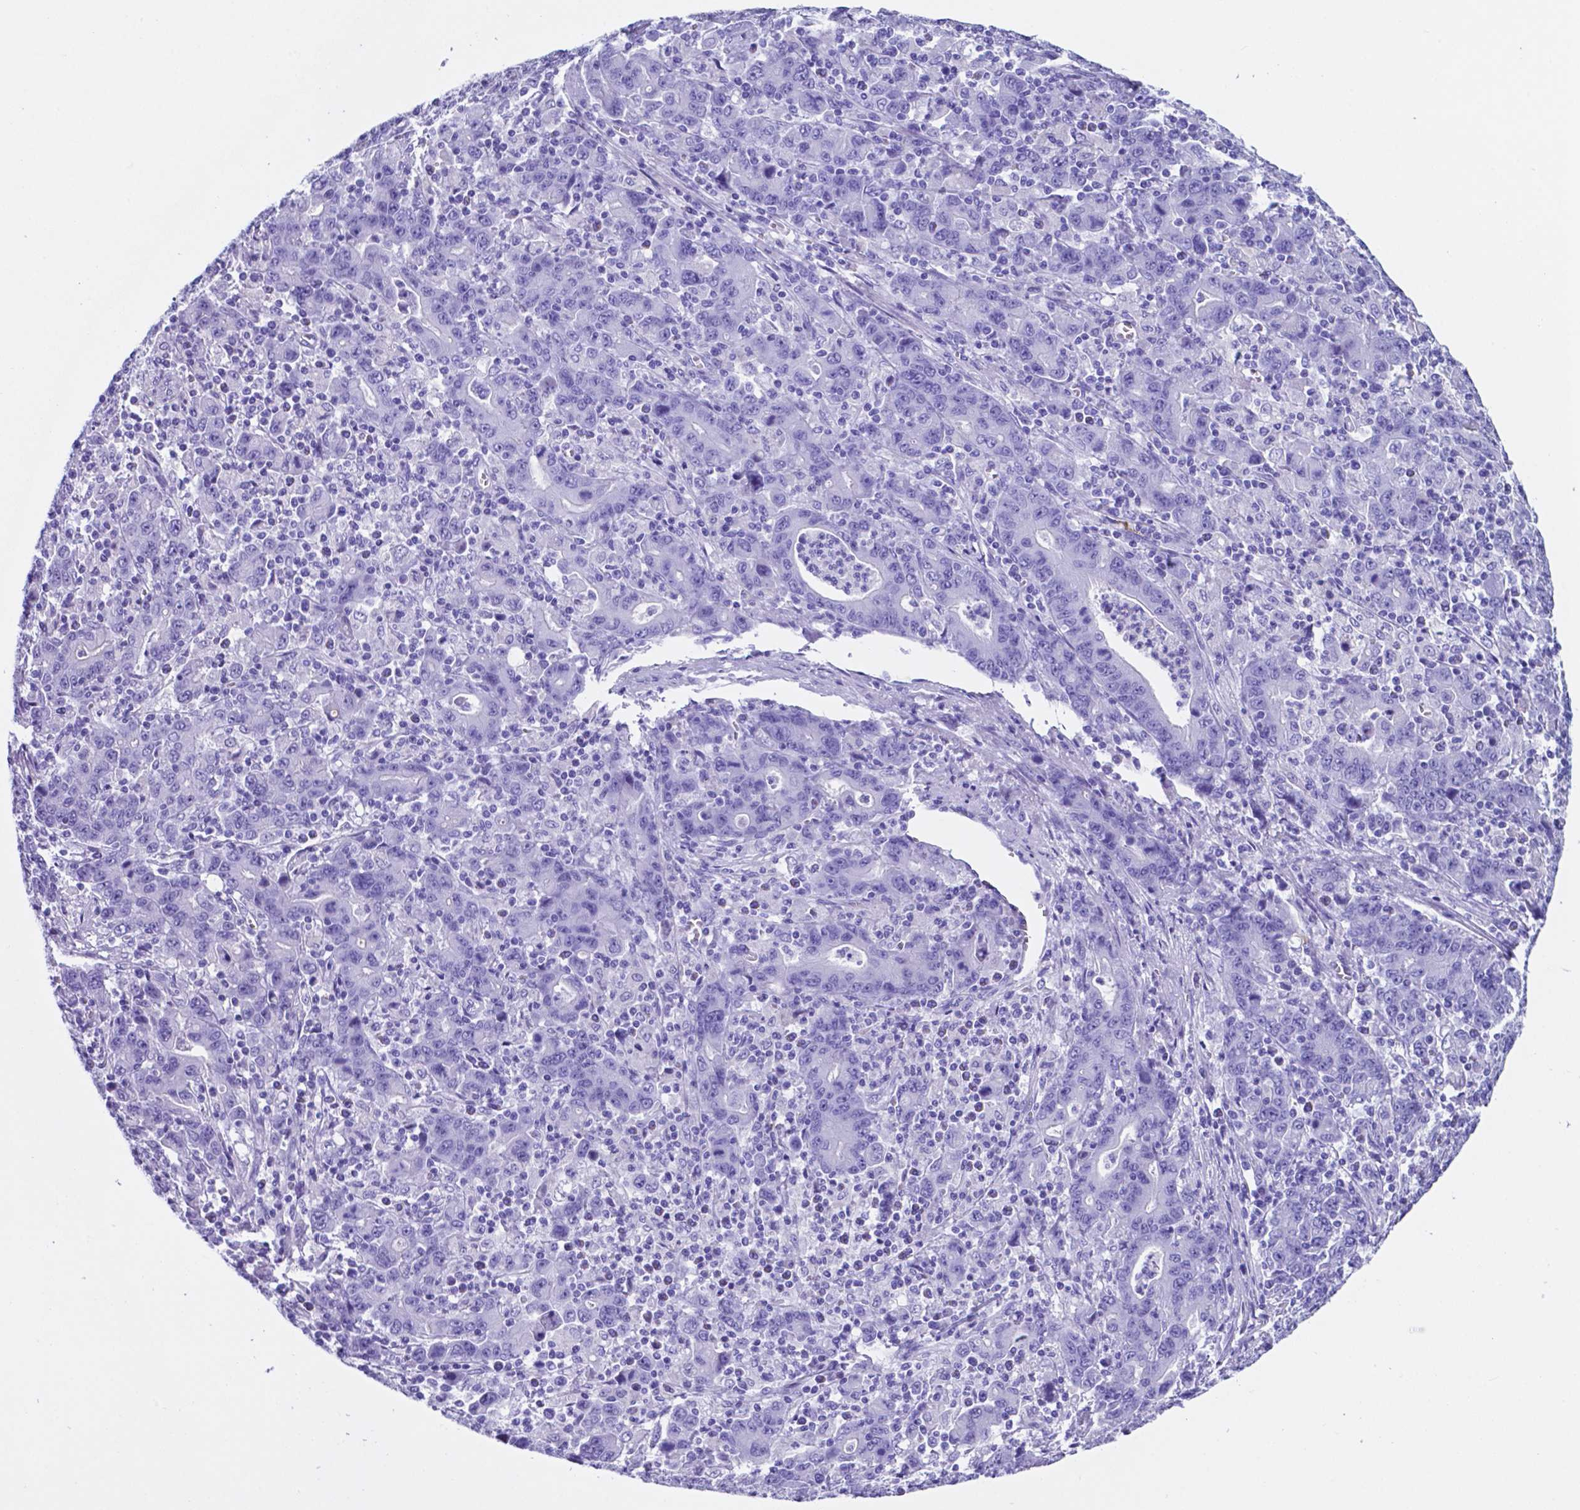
{"staining": {"intensity": "negative", "quantity": "none", "location": "none"}, "tissue": "stomach cancer", "cell_type": "Tumor cells", "image_type": "cancer", "snomed": [{"axis": "morphology", "description": "Adenocarcinoma, NOS"}, {"axis": "topography", "description": "Stomach, upper"}], "caption": "A high-resolution histopathology image shows immunohistochemistry staining of adenocarcinoma (stomach), which reveals no significant staining in tumor cells.", "gene": "DNAAF8", "patient": {"sex": "male", "age": 69}}